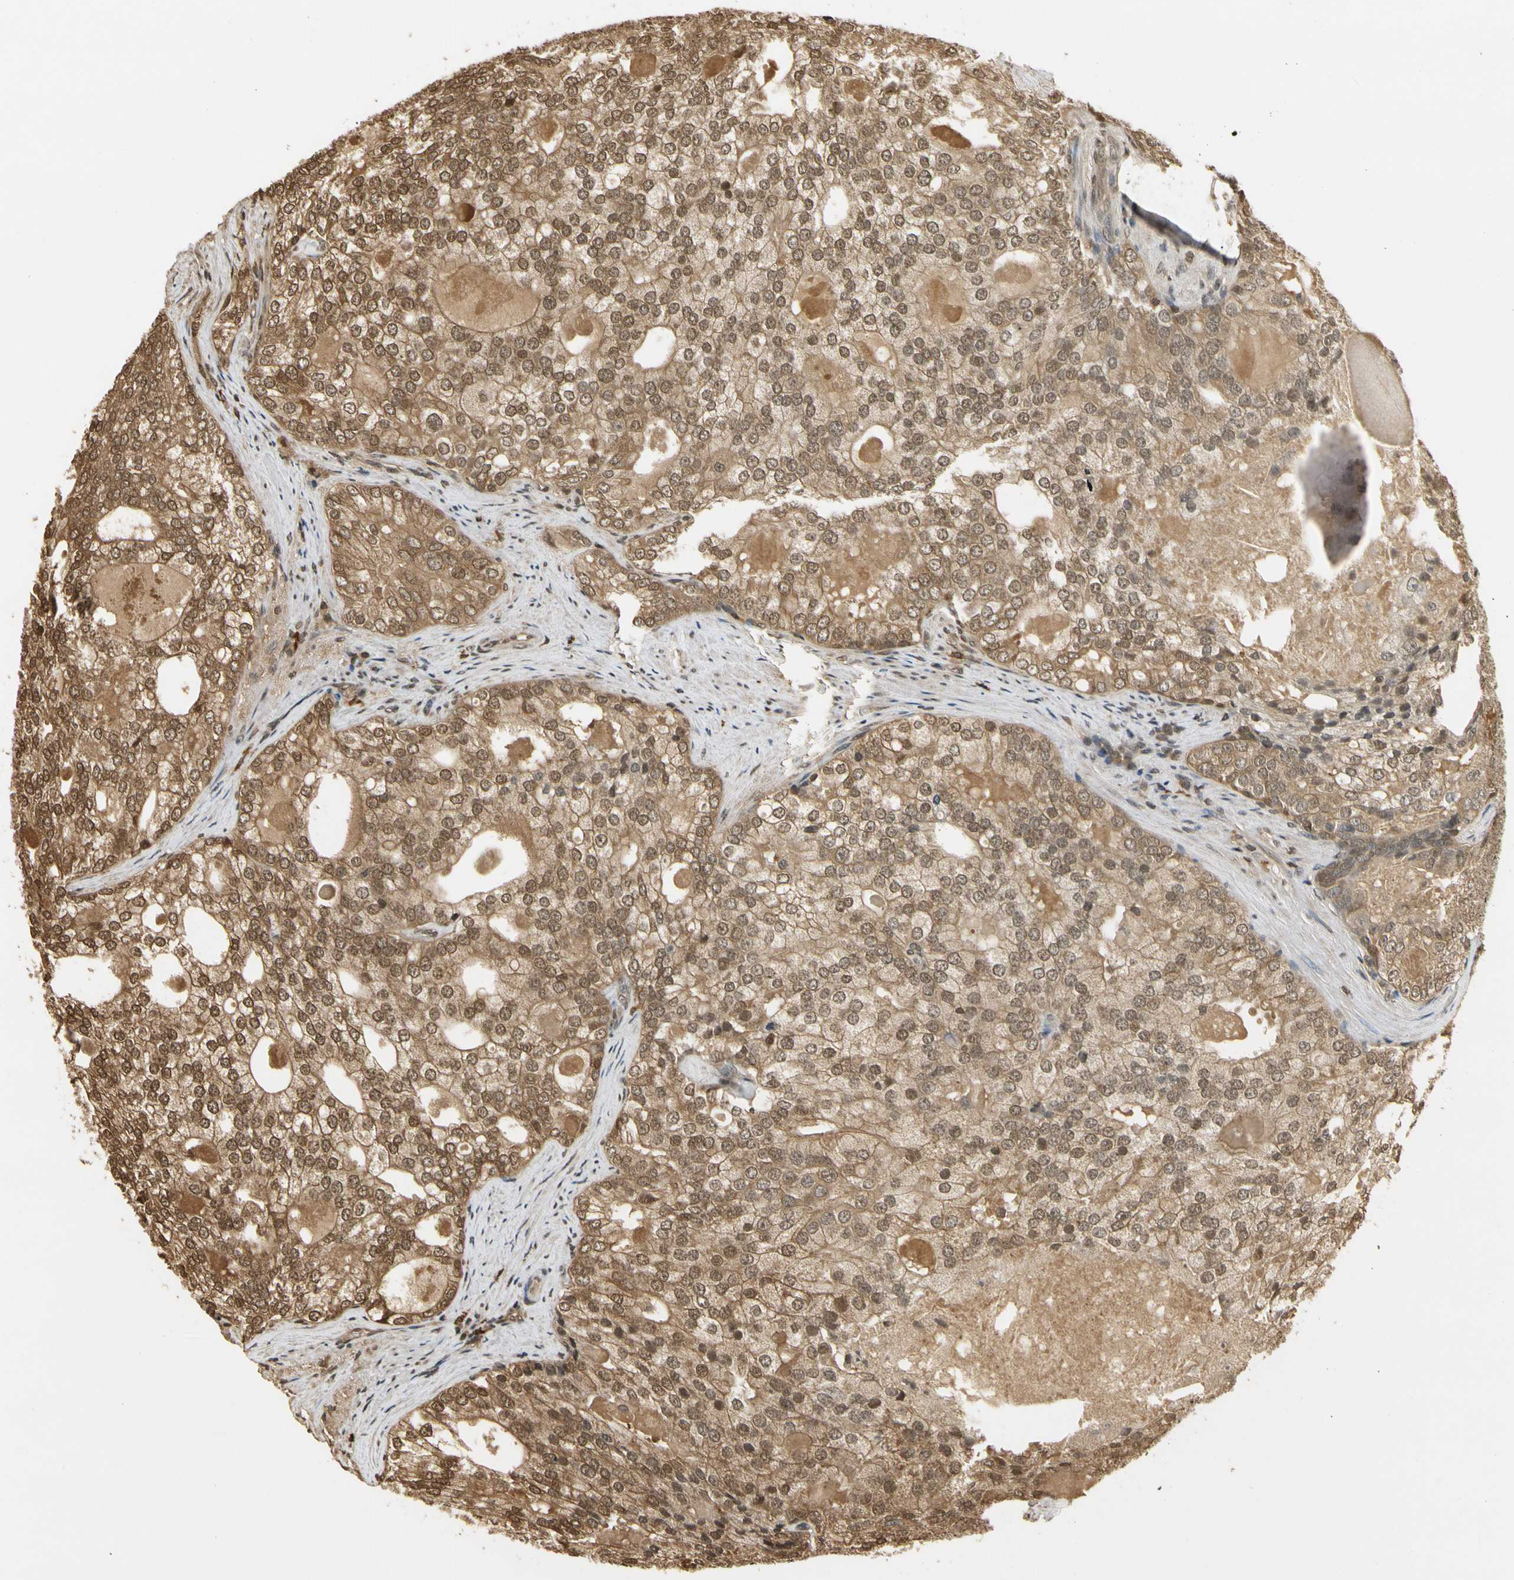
{"staining": {"intensity": "moderate", "quantity": ">75%", "location": "cytoplasmic/membranous,nuclear"}, "tissue": "prostate cancer", "cell_type": "Tumor cells", "image_type": "cancer", "snomed": [{"axis": "morphology", "description": "Adenocarcinoma, High grade"}, {"axis": "topography", "description": "Prostate"}], "caption": "Prostate adenocarcinoma (high-grade) stained with DAB immunohistochemistry demonstrates medium levels of moderate cytoplasmic/membranous and nuclear positivity in about >75% of tumor cells. Nuclei are stained in blue.", "gene": "SOD1", "patient": {"sex": "male", "age": 66}}